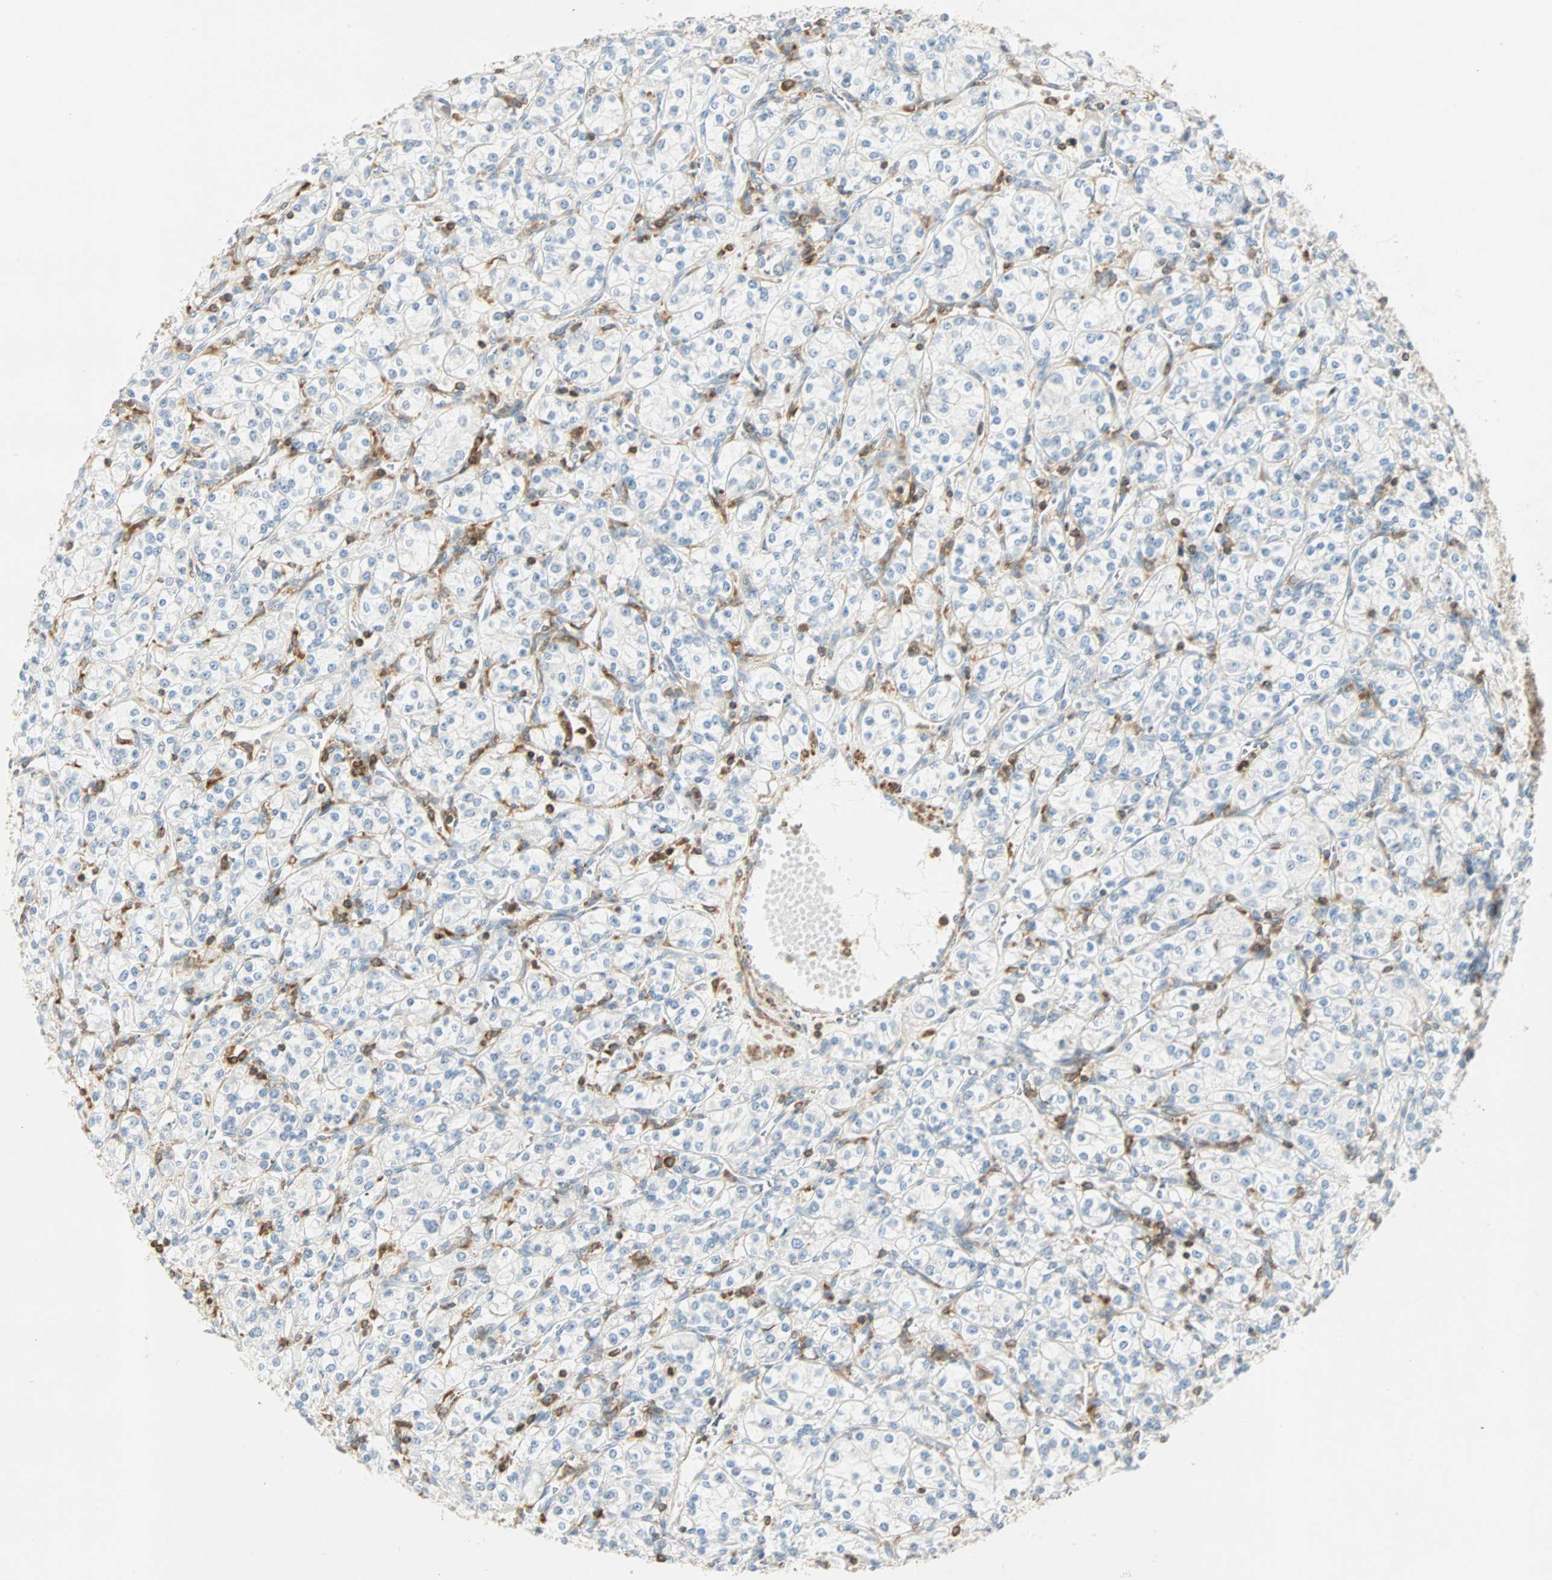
{"staining": {"intensity": "negative", "quantity": "none", "location": "none"}, "tissue": "renal cancer", "cell_type": "Tumor cells", "image_type": "cancer", "snomed": [{"axis": "morphology", "description": "Adenocarcinoma, NOS"}, {"axis": "topography", "description": "Kidney"}], "caption": "A histopathology image of renal cancer (adenocarcinoma) stained for a protein reveals no brown staining in tumor cells.", "gene": "FMNL1", "patient": {"sex": "male", "age": 77}}